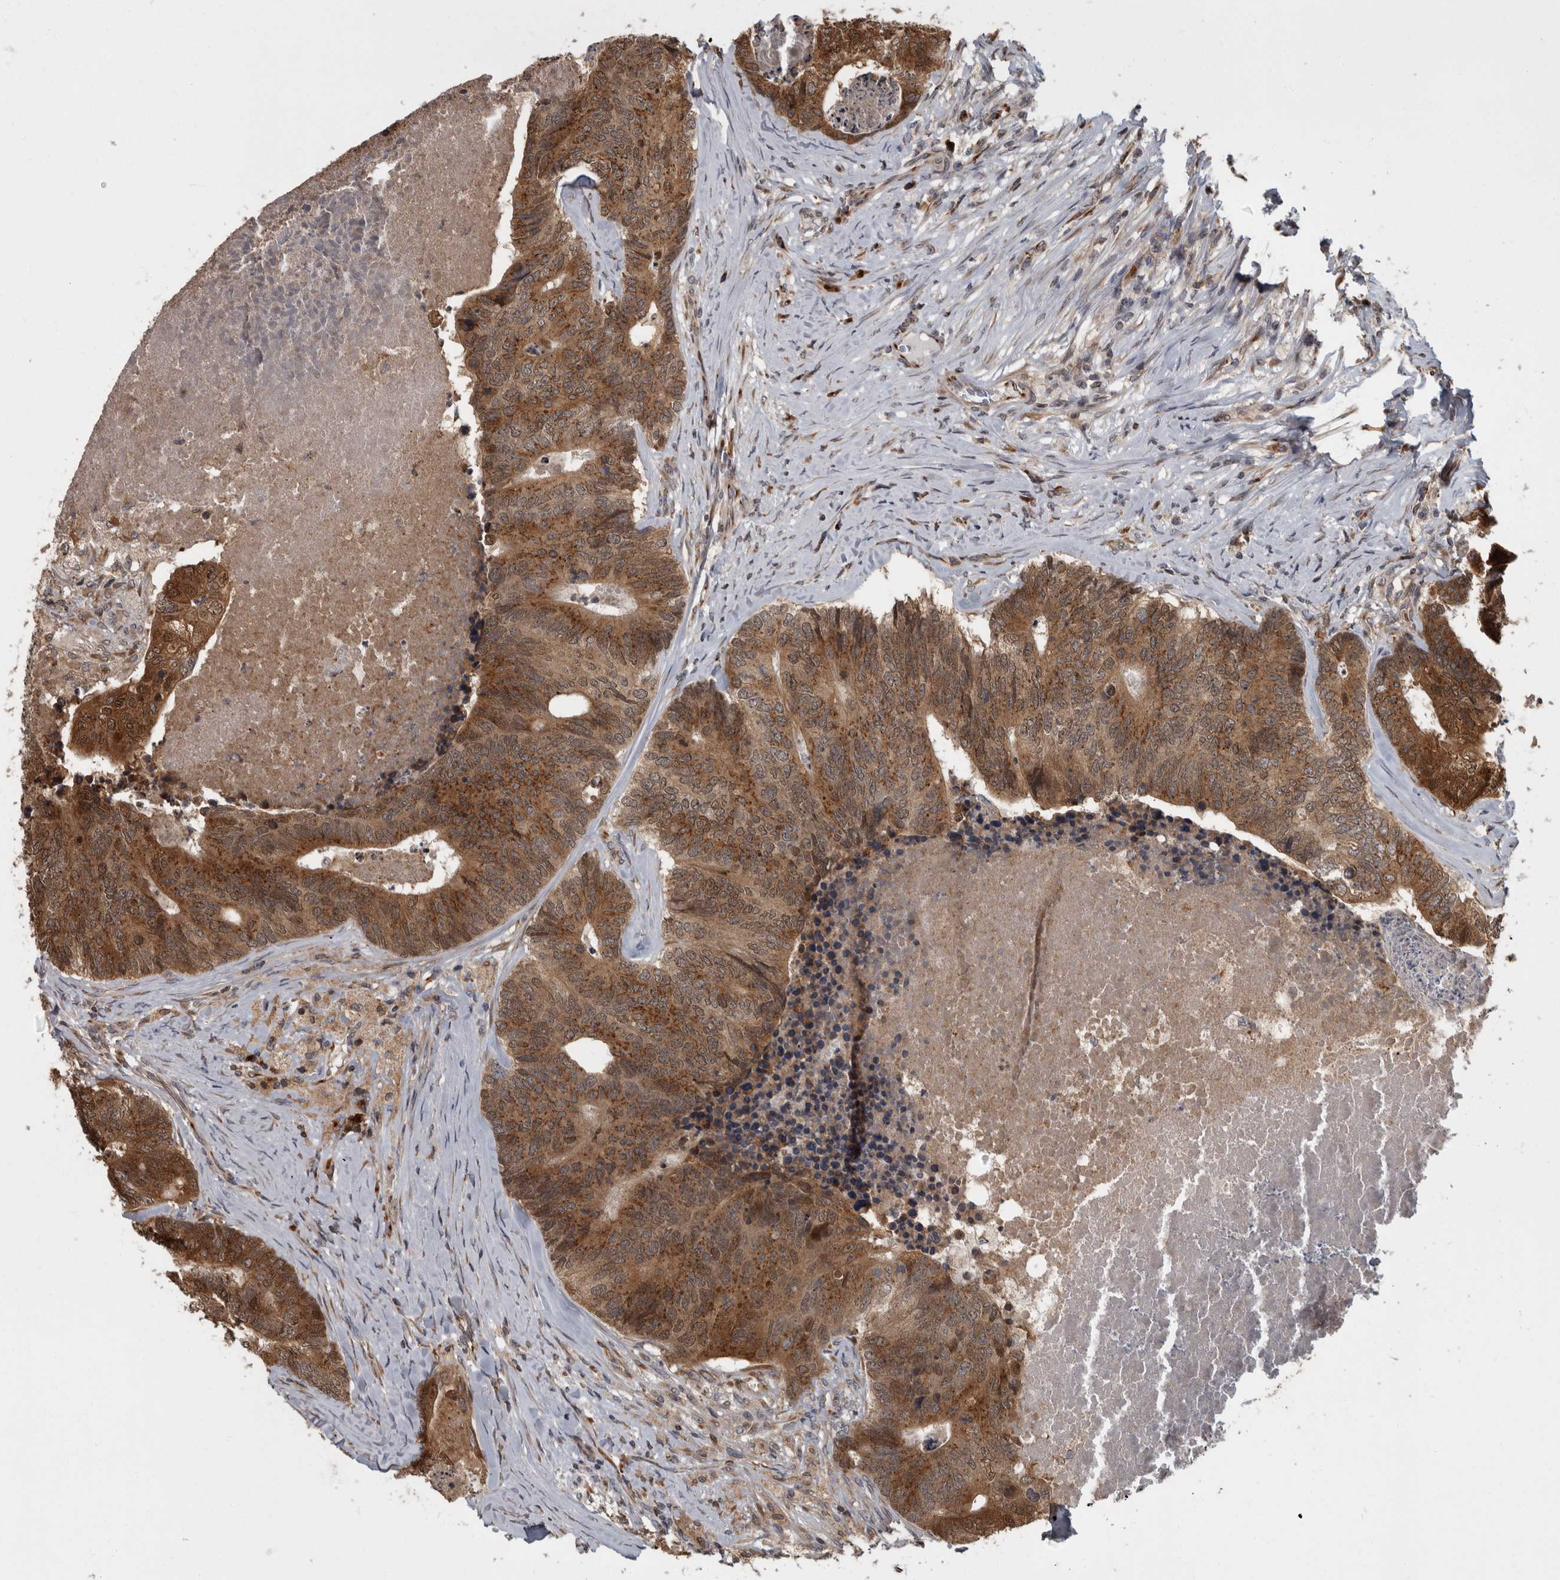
{"staining": {"intensity": "strong", "quantity": ">75%", "location": "cytoplasmic/membranous"}, "tissue": "colorectal cancer", "cell_type": "Tumor cells", "image_type": "cancer", "snomed": [{"axis": "morphology", "description": "Adenocarcinoma, NOS"}, {"axis": "topography", "description": "Colon"}], "caption": "Immunohistochemistry (IHC) micrograph of colorectal cancer stained for a protein (brown), which displays high levels of strong cytoplasmic/membranous staining in approximately >75% of tumor cells.", "gene": "LMAN2L", "patient": {"sex": "female", "age": 67}}